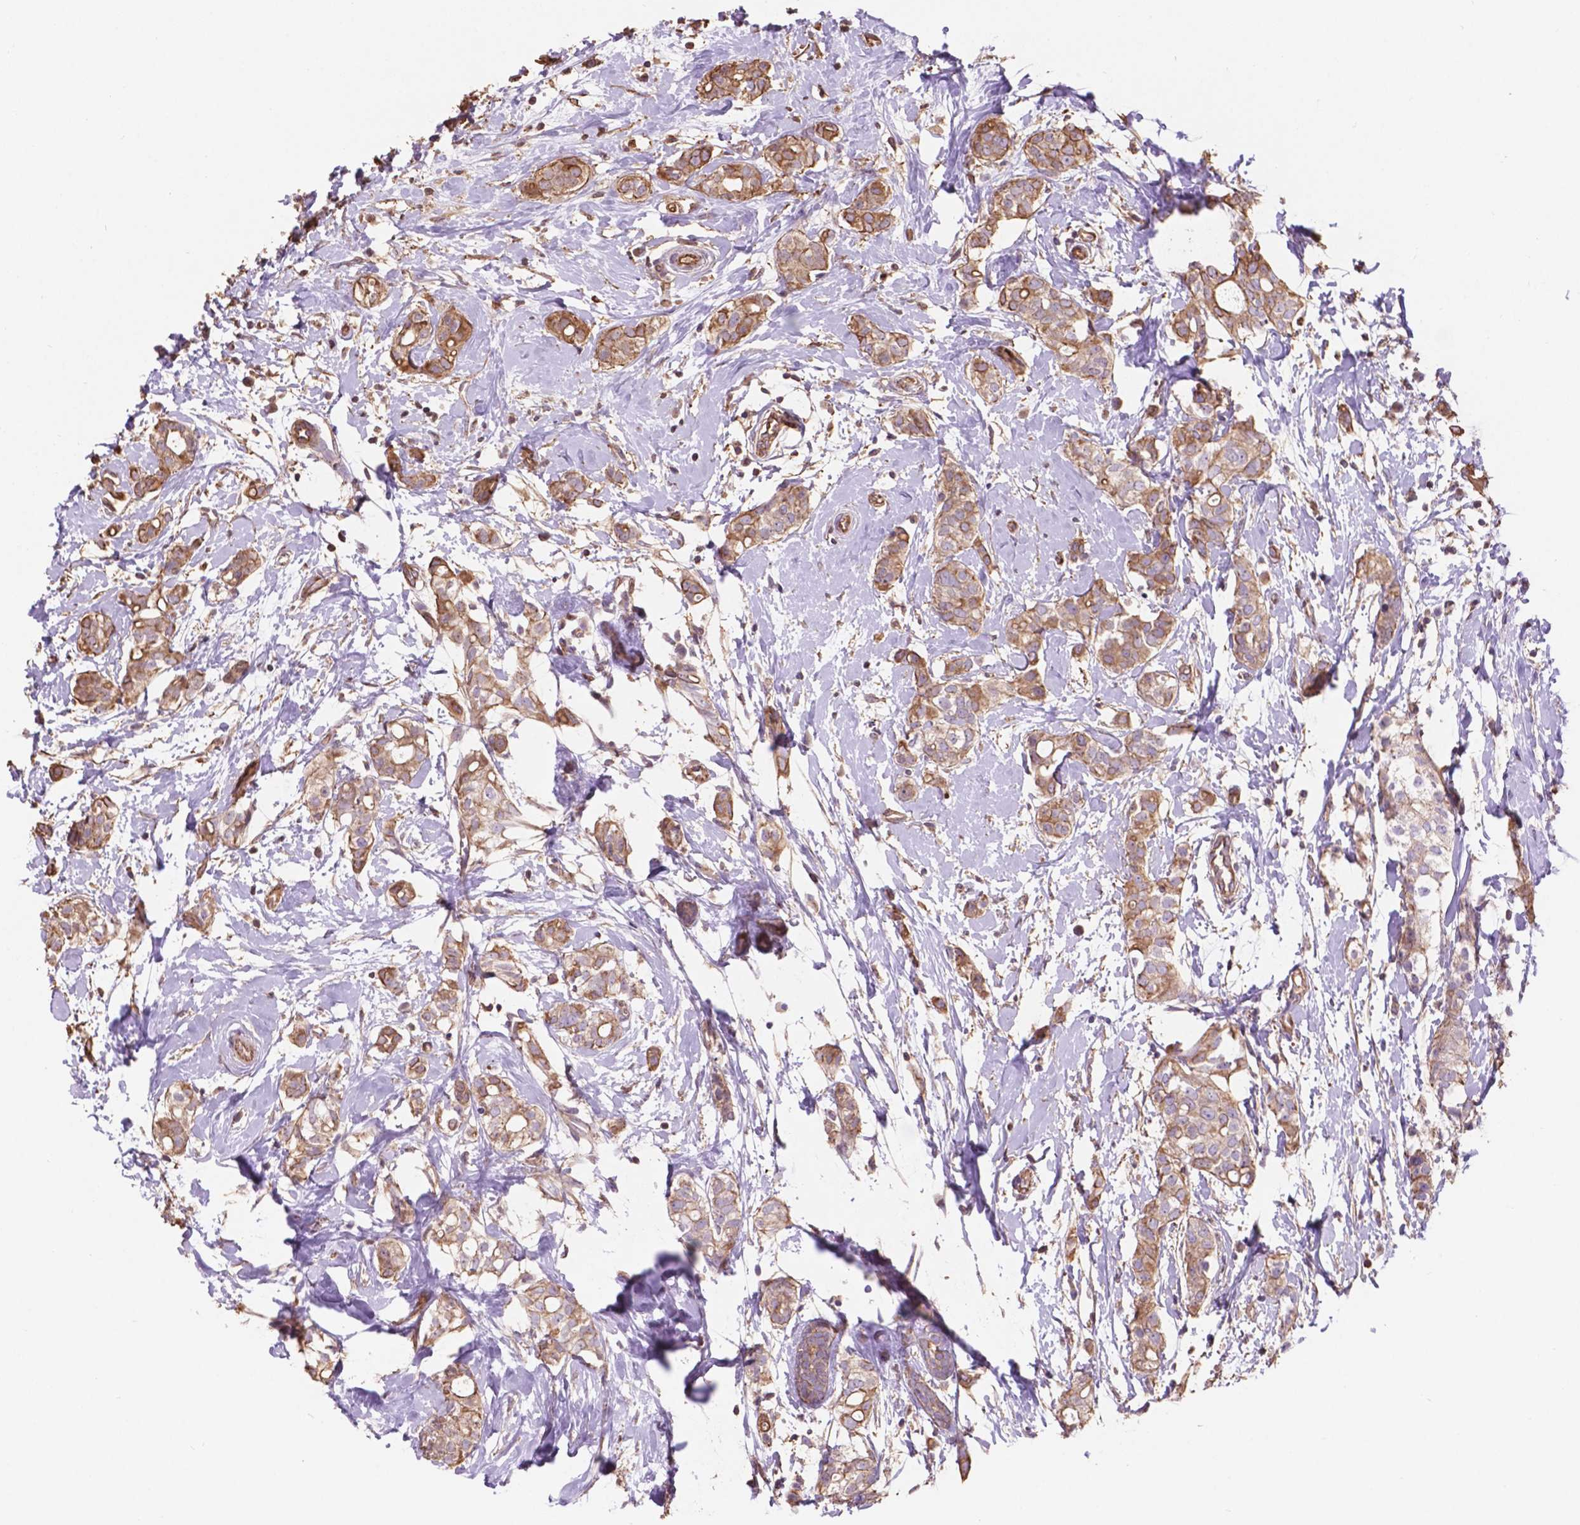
{"staining": {"intensity": "moderate", "quantity": ">75%", "location": "cytoplasmic/membranous"}, "tissue": "breast cancer", "cell_type": "Tumor cells", "image_type": "cancer", "snomed": [{"axis": "morphology", "description": "Duct carcinoma"}, {"axis": "topography", "description": "Breast"}], "caption": "This is an image of IHC staining of breast cancer, which shows moderate positivity in the cytoplasmic/membranous of tumor cells.", "gene": "NIPA2", "patient": {"sex": "female", "age": 40}}